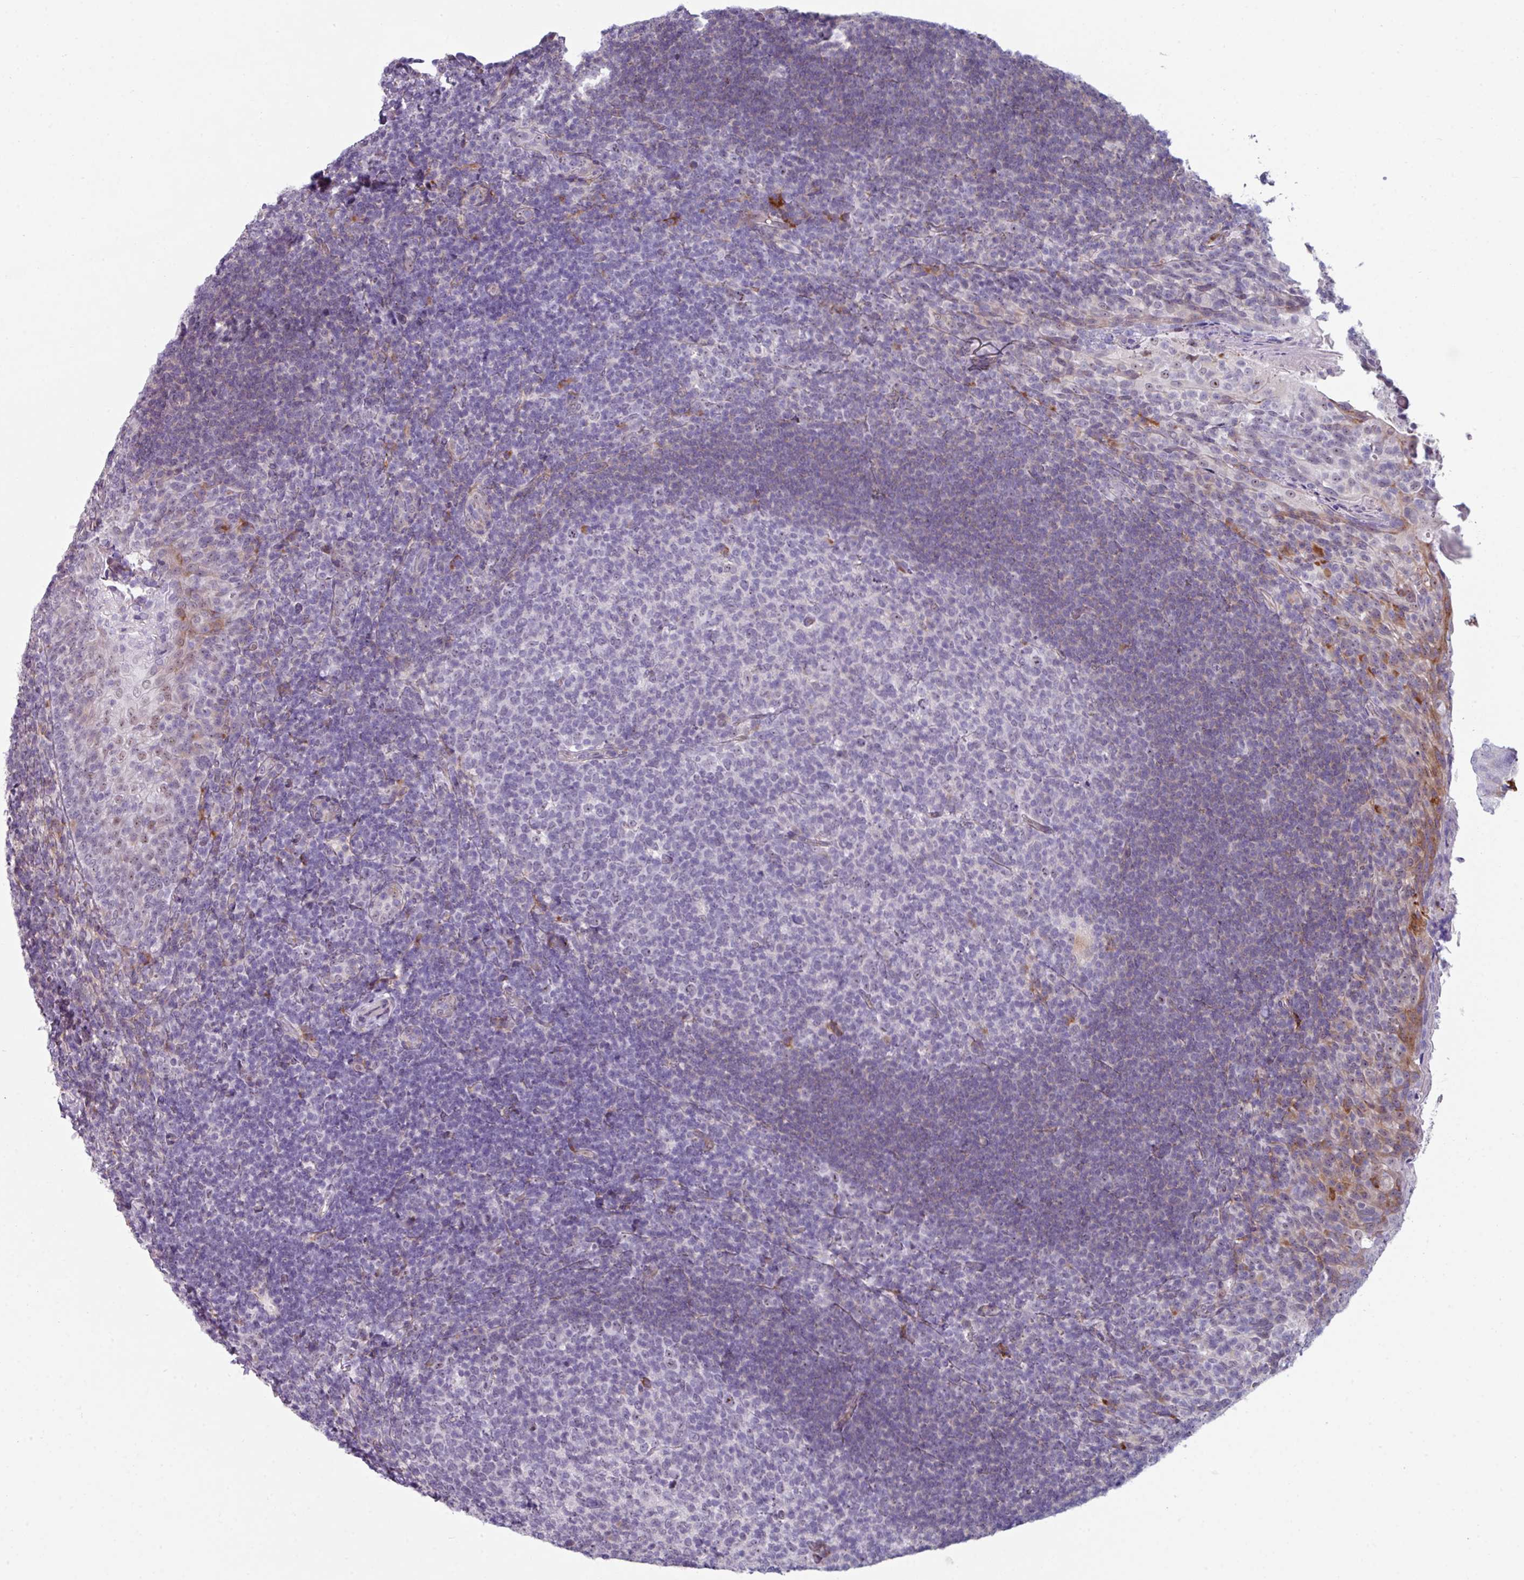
{"staining": {"intensity": "negative", "quantity": "none", "location": "none"}, "tissue": "tonsil", "cell_type": "Germinal center cells", "image_type": "normal", "snomed": [{"axis": "morphology", "description": "Normal tissue, NOS"}, {"axis": "topography", "description": "Tonsil"}], "caption": "This is a histopathology image of immunohistochemistry (IHC) staining of unremarkable tonsil, which shows no expression in germinal center cells. Nuclei are stained in blue.", "gene": "BMS1", "patient": {"sex": "female", "age": 10}}